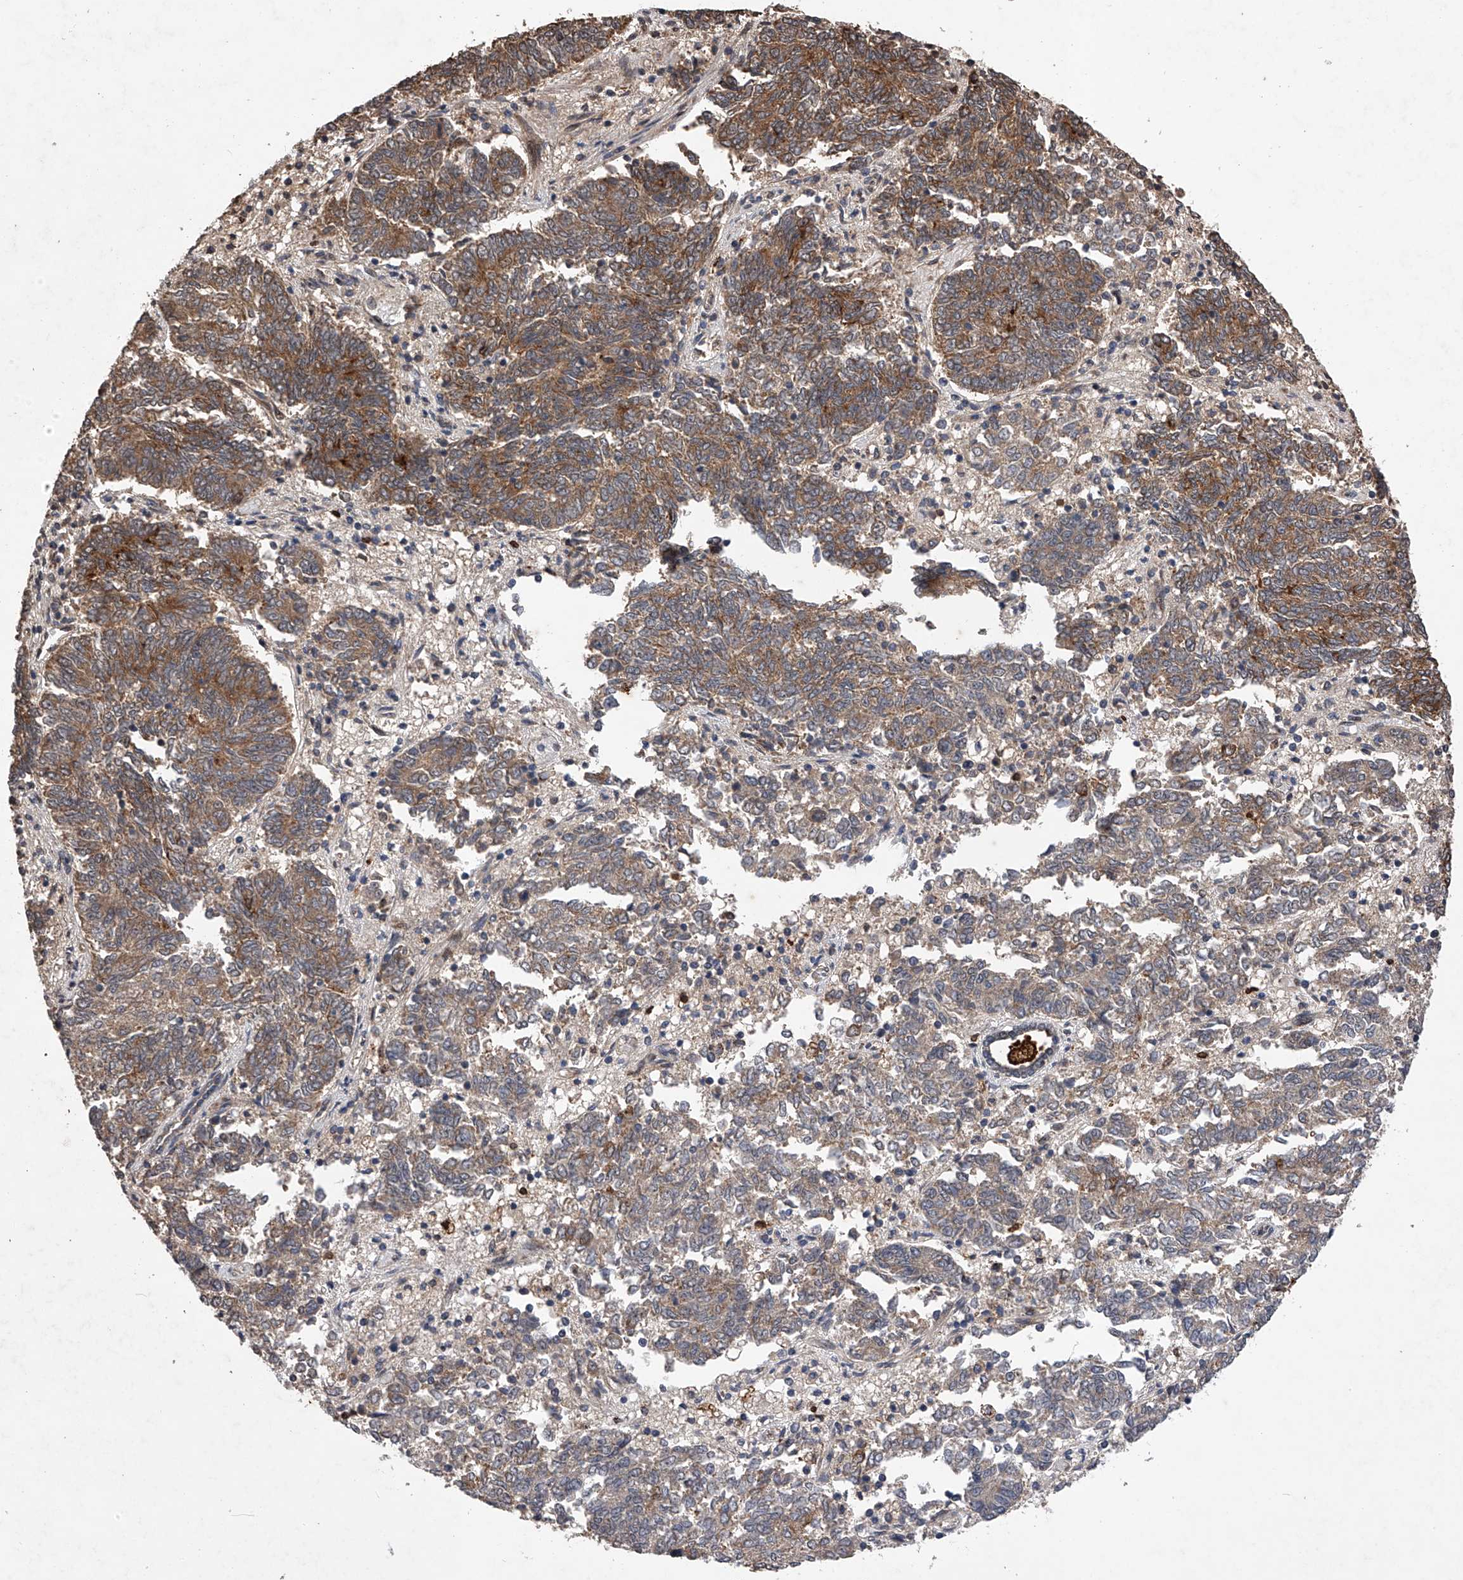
{"staining": {"intensity": "moderate", "quantity": "25%-75%", "location": "cytoplasmic/membranous"}, "tissue": "endometrial cancer", "cell_type": "Tumor cells", "image_type": "cancer", "snomed": [{"axis": "morphology", "description": "Adenocarcinoma, NOS"}, {"axis": "topography", "description": "Endometrium"}], "caption": "Protein analysis of endometrial cancer tissue exhibits moderate cytoplasmic/membranous expression in approximately 25%-75% of tumor cells.", "gene": "MAP3K11", "patient": {"sex": "female", "age": 80}}